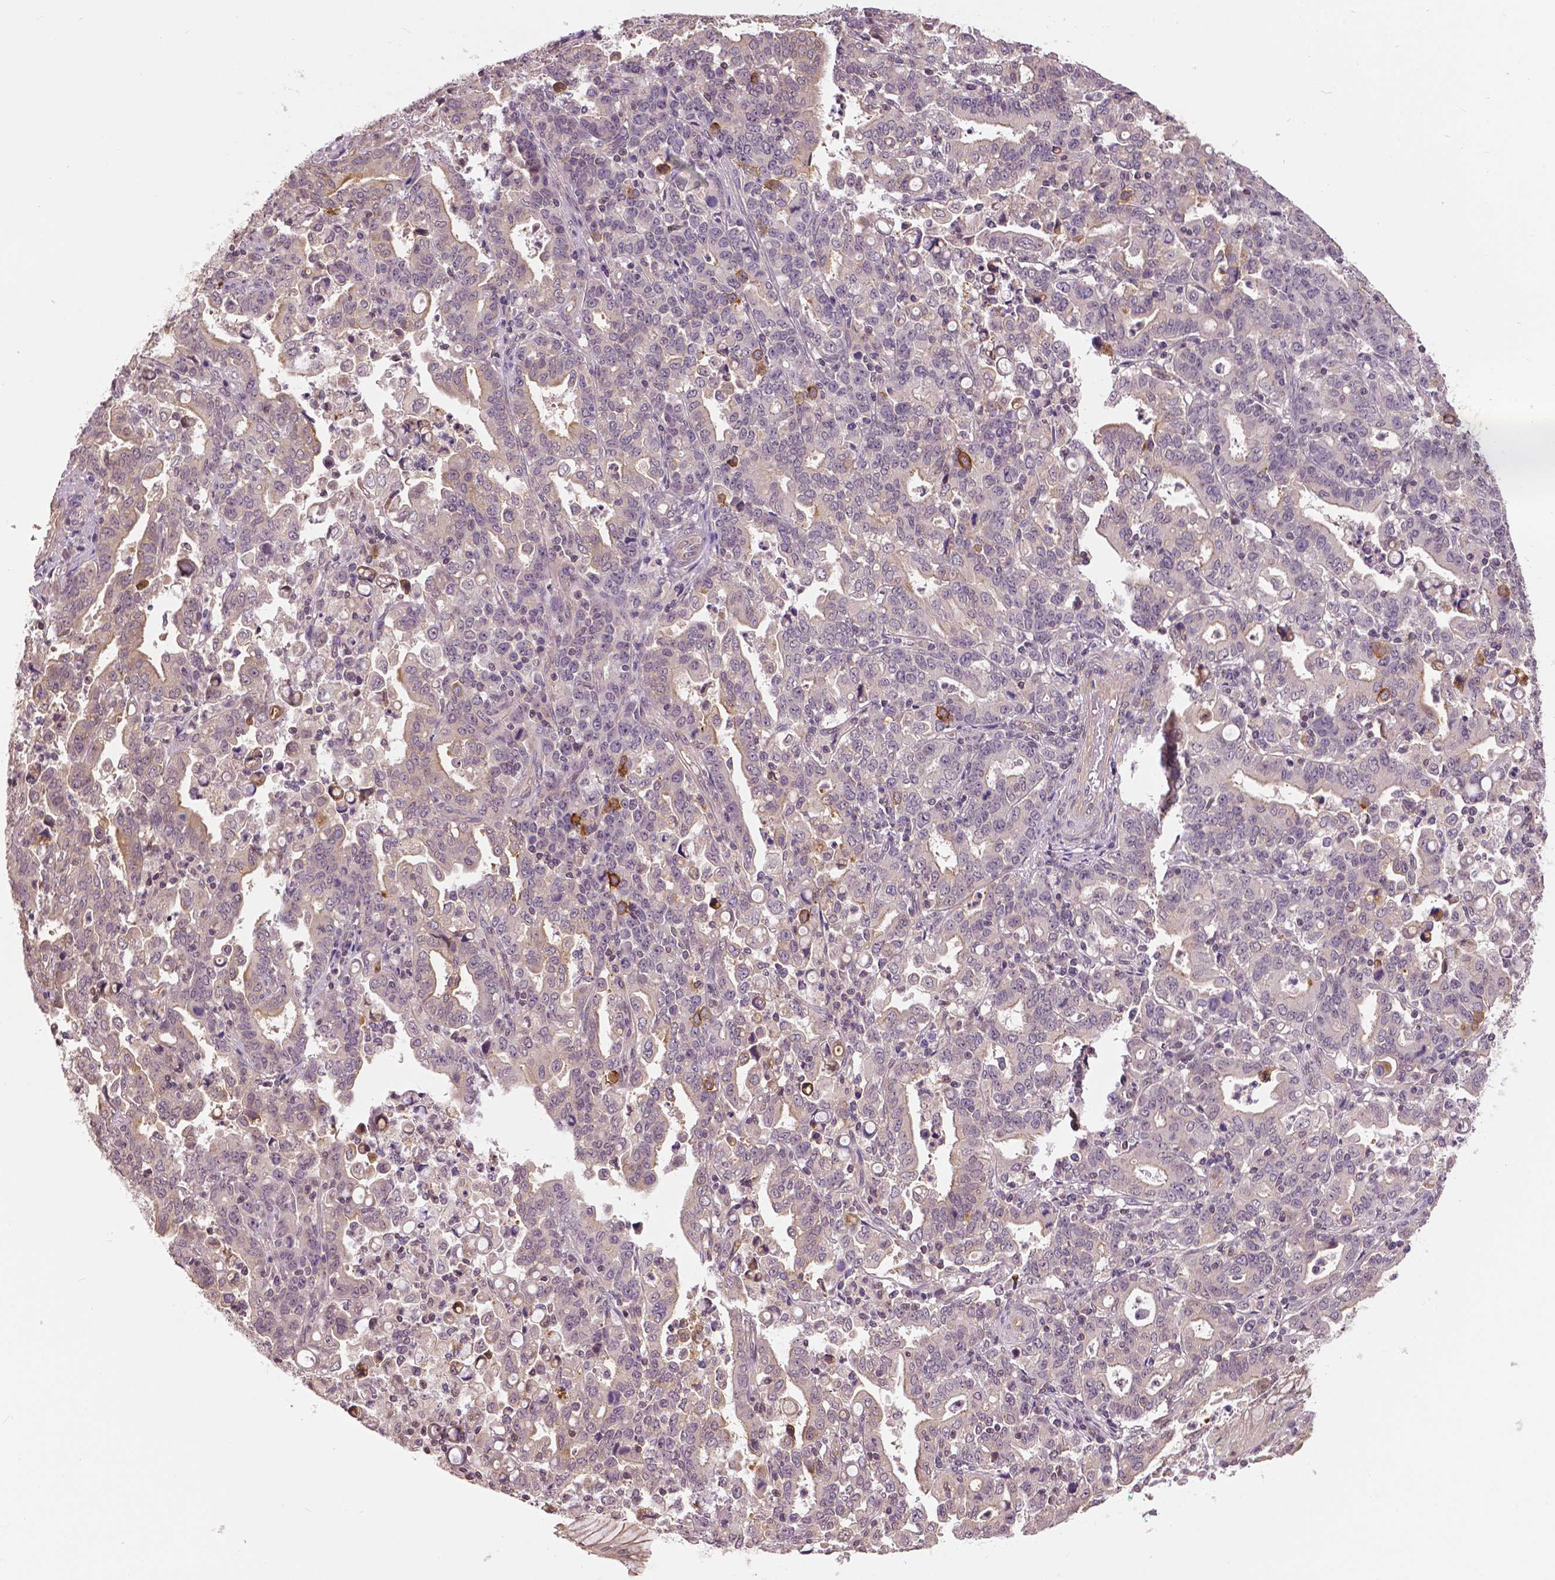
{"staining": {"intensity": "negative", "quantity": "none", "location": "none"}, "tissue": "stomach cancer", "cell_type": "Tumor cells", "image_type": "cancer", "snomed": [{"axis": "morphology", "description": "Adenocarcinoma, NOS"}, {"axis": "topography", "description": "Stomach"}], "caption": "Tumor cells show no significant protein positivity in stomach cancer.", "gene": "ANXA13", "patient": {"sex": "male", "age": 82}}